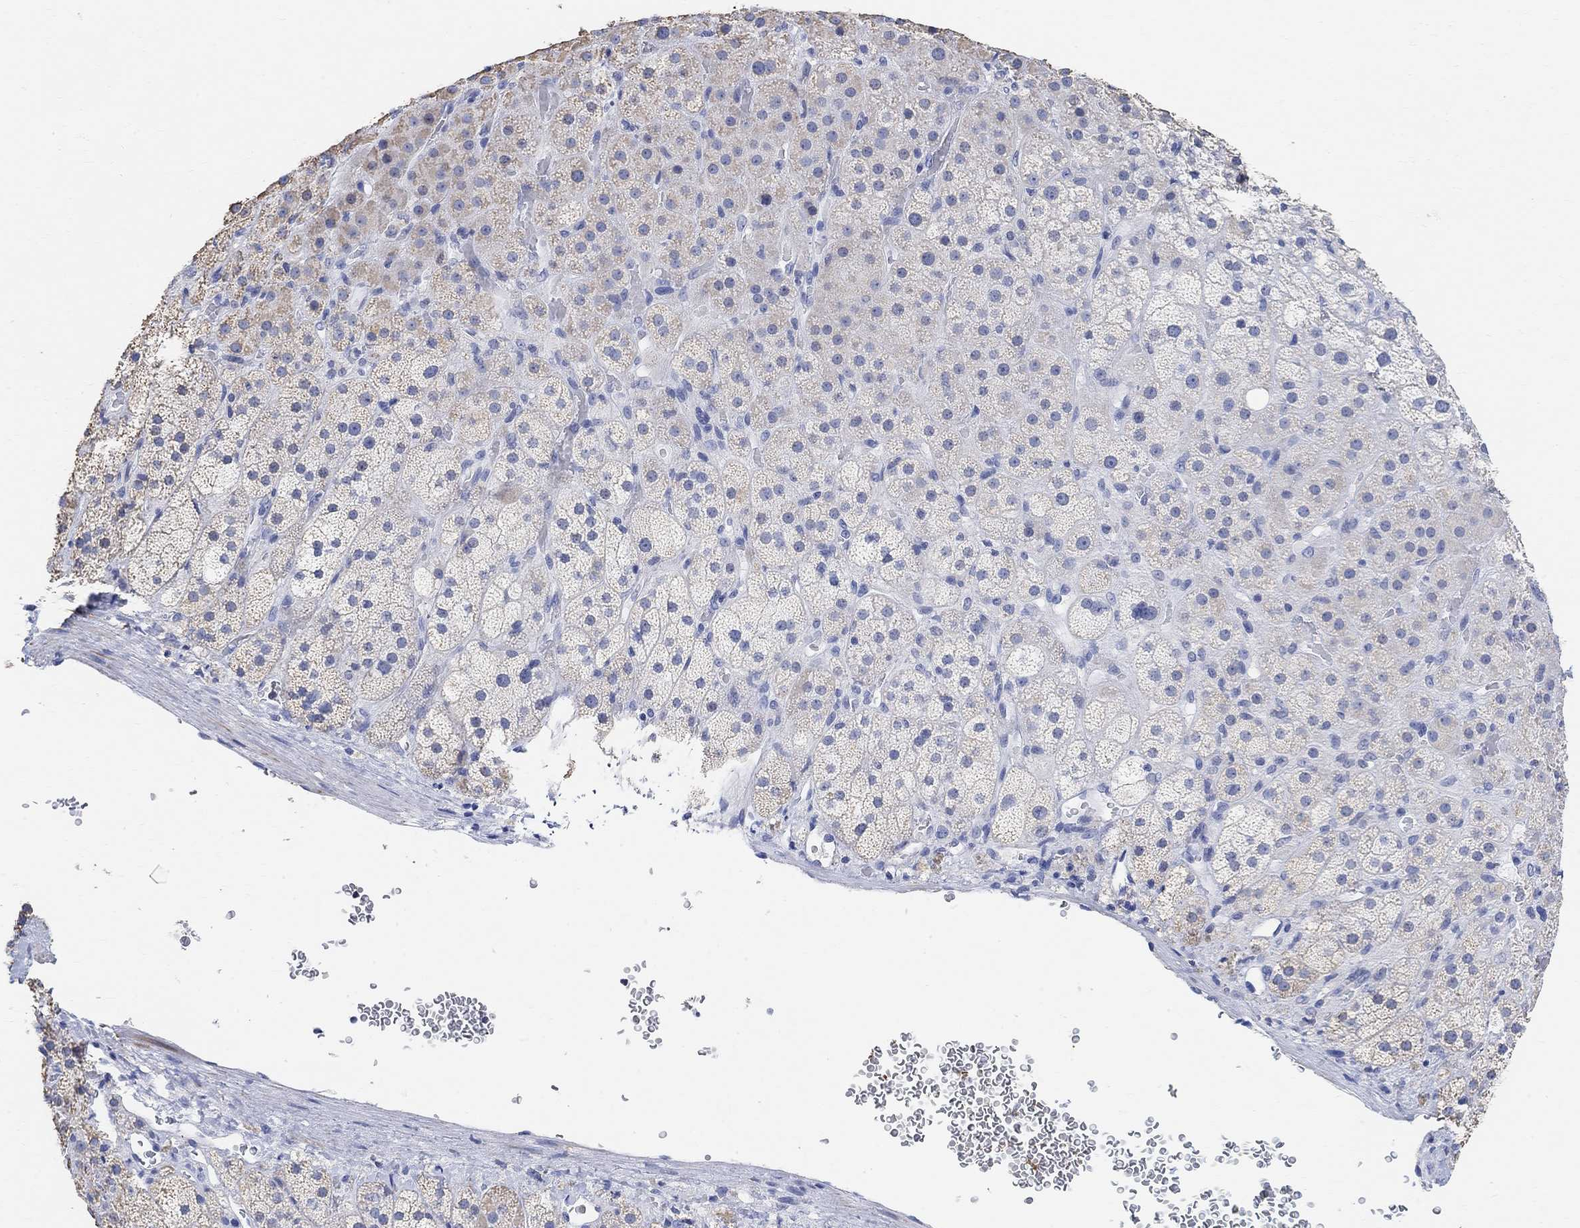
{"staining": {"intensity": "negative", "quantity": "none", "location": "none"}, "tissue": "adrenal gland", "cell_type": "Glandular cells", "image_type": "normal", "snomed": [{"axis": "morphology", "description": "Normal tissue, NOS"}, {"axis": "topography", "description": "Adrenal gland"}], "caption": "Protein analysis of normal adrenal gland demonstrates no significant expression in glandular cells.", "gene": "SYT12", "patient": {"sex": "male", "age": 57}}